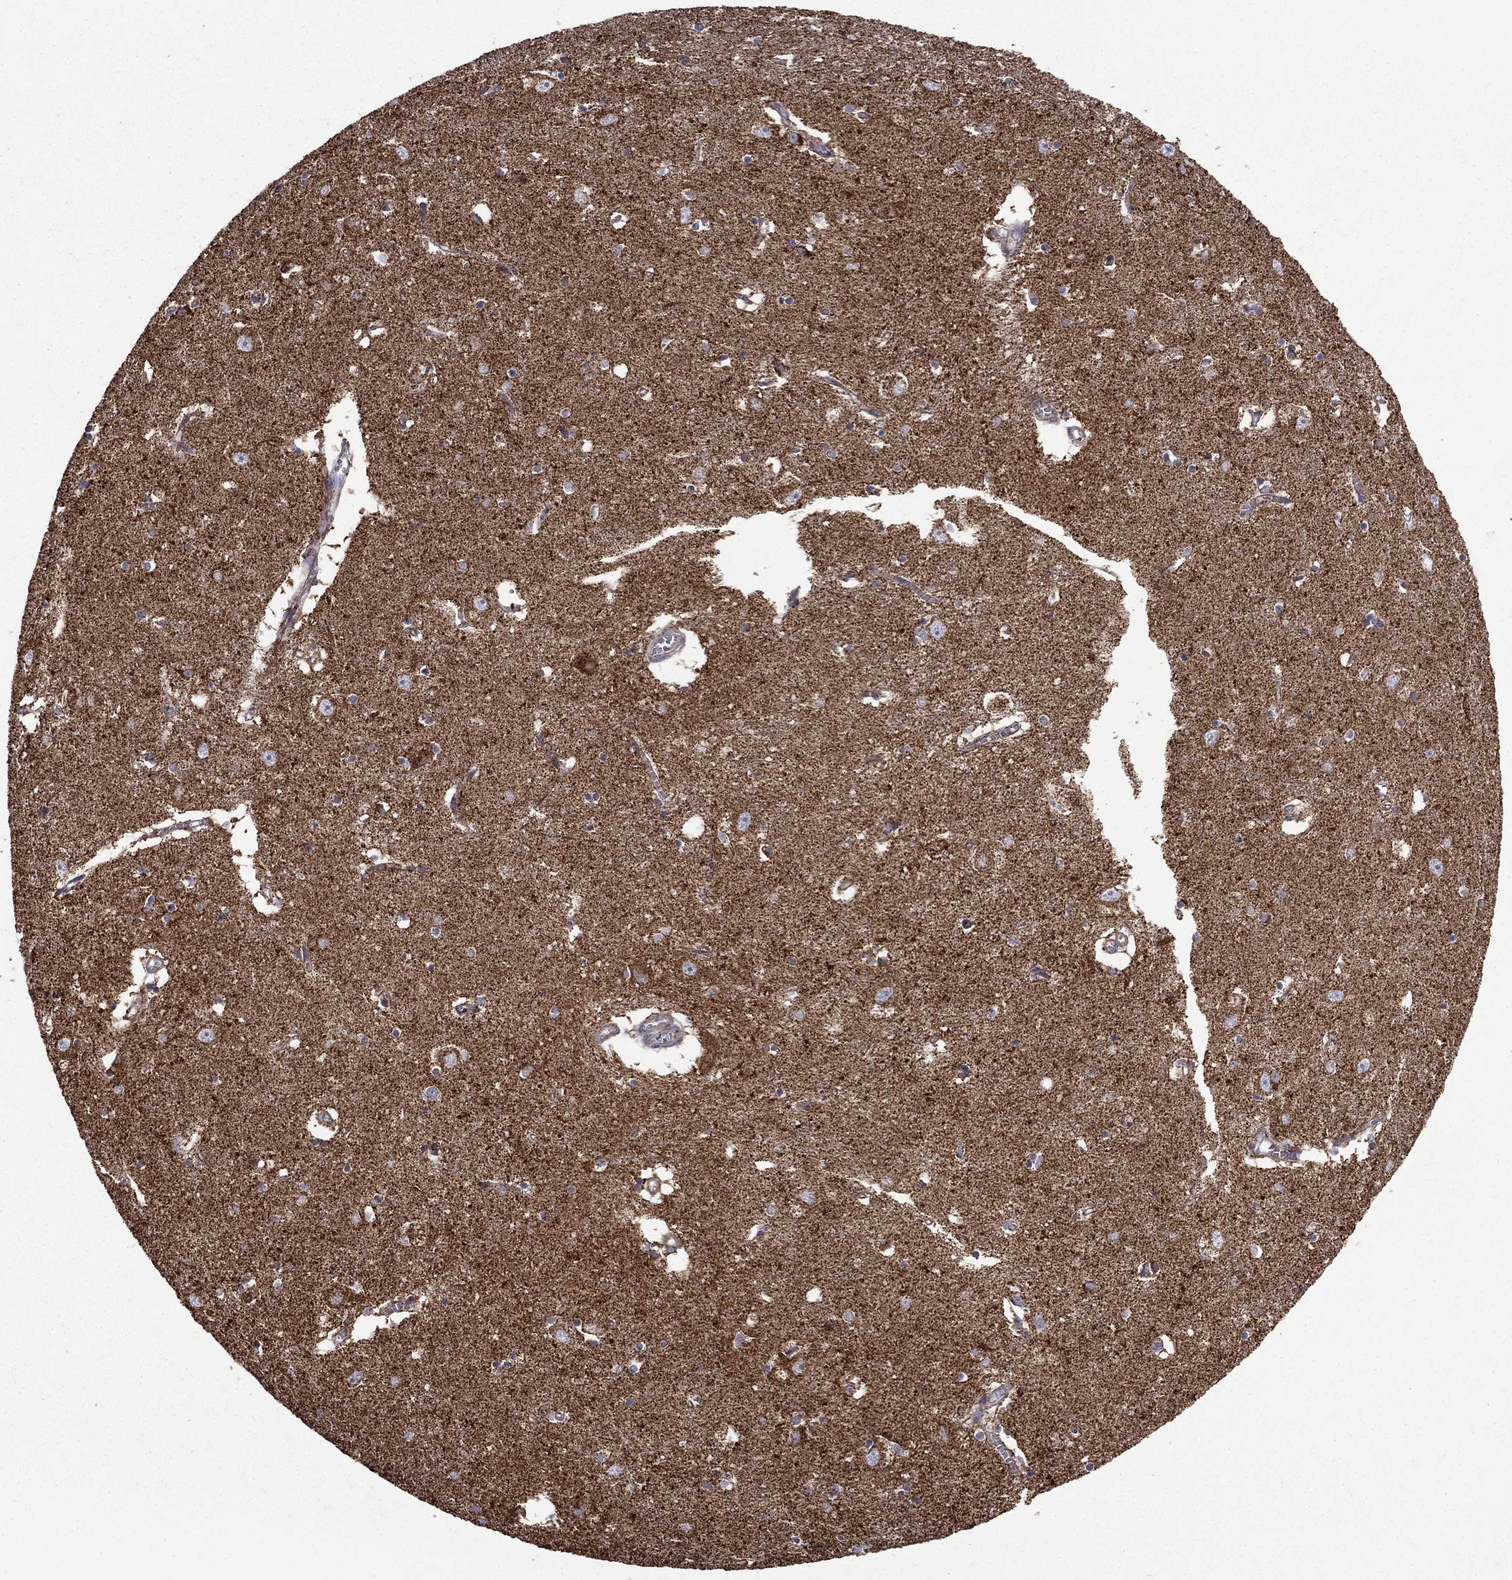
{"staining": {"intensity": "moderate", "quantity": "<25%", "location": "cytoplasmic/membranous"}, "tissue": "caudate", "cell_type": "Glial cells", "image_type": "normal", "snomed": [{"axis": "morphology", "description": "Normal tissue, NOS"}, {"axis": "topography", "description": "Lateral ventricle wall"}], "caption": "The immunohistochemical stain shows moderate cytoplasmic/membranous expression in glial cells of benign caudate. Nuclei are stained in blue.", "gene": "NDUFS8", "patient": {"sex": "male", "age": 54}}